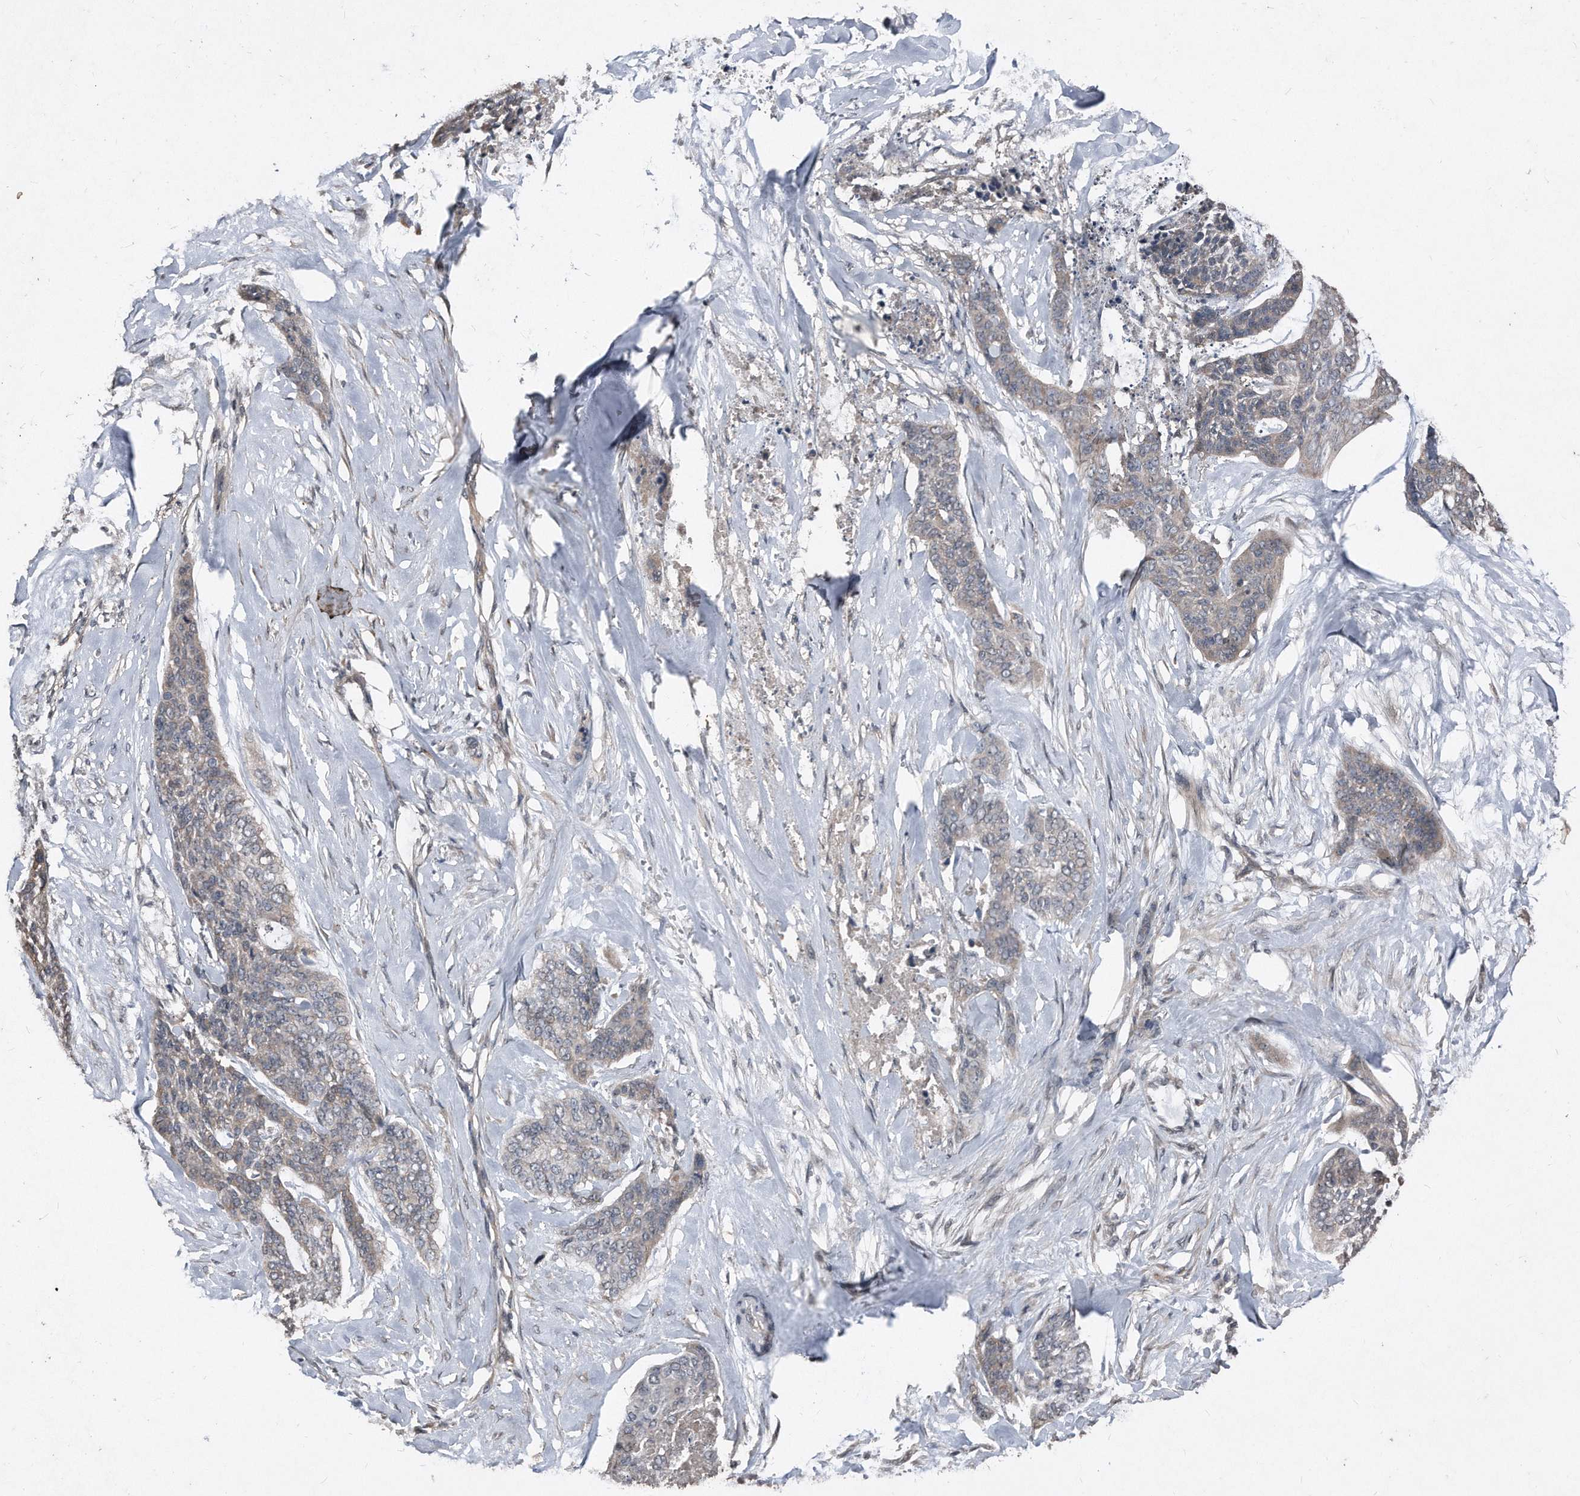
{"staining": {"intensity": "weak", "quantity": "<25%", "location": "cytoplasmic/membranous"}, "tissue": "skin cancer", "cell_type": "Tumor cells", "image_type": "cancer", "snomed": [{"axis": "morphology", "description": "Basal cell carcinoma"}, {"axis": "topography", "description": "Skin"}], "caption": "Immunohistochemical staining of skin basal cell carcinoma reveals no significant staining in tumor cells. (Immunohistochemistry (ihc), brightfield microscopy, high magnification).", "gene": "ANKRD10", "patient": {"sex": "female", "age": 64}}